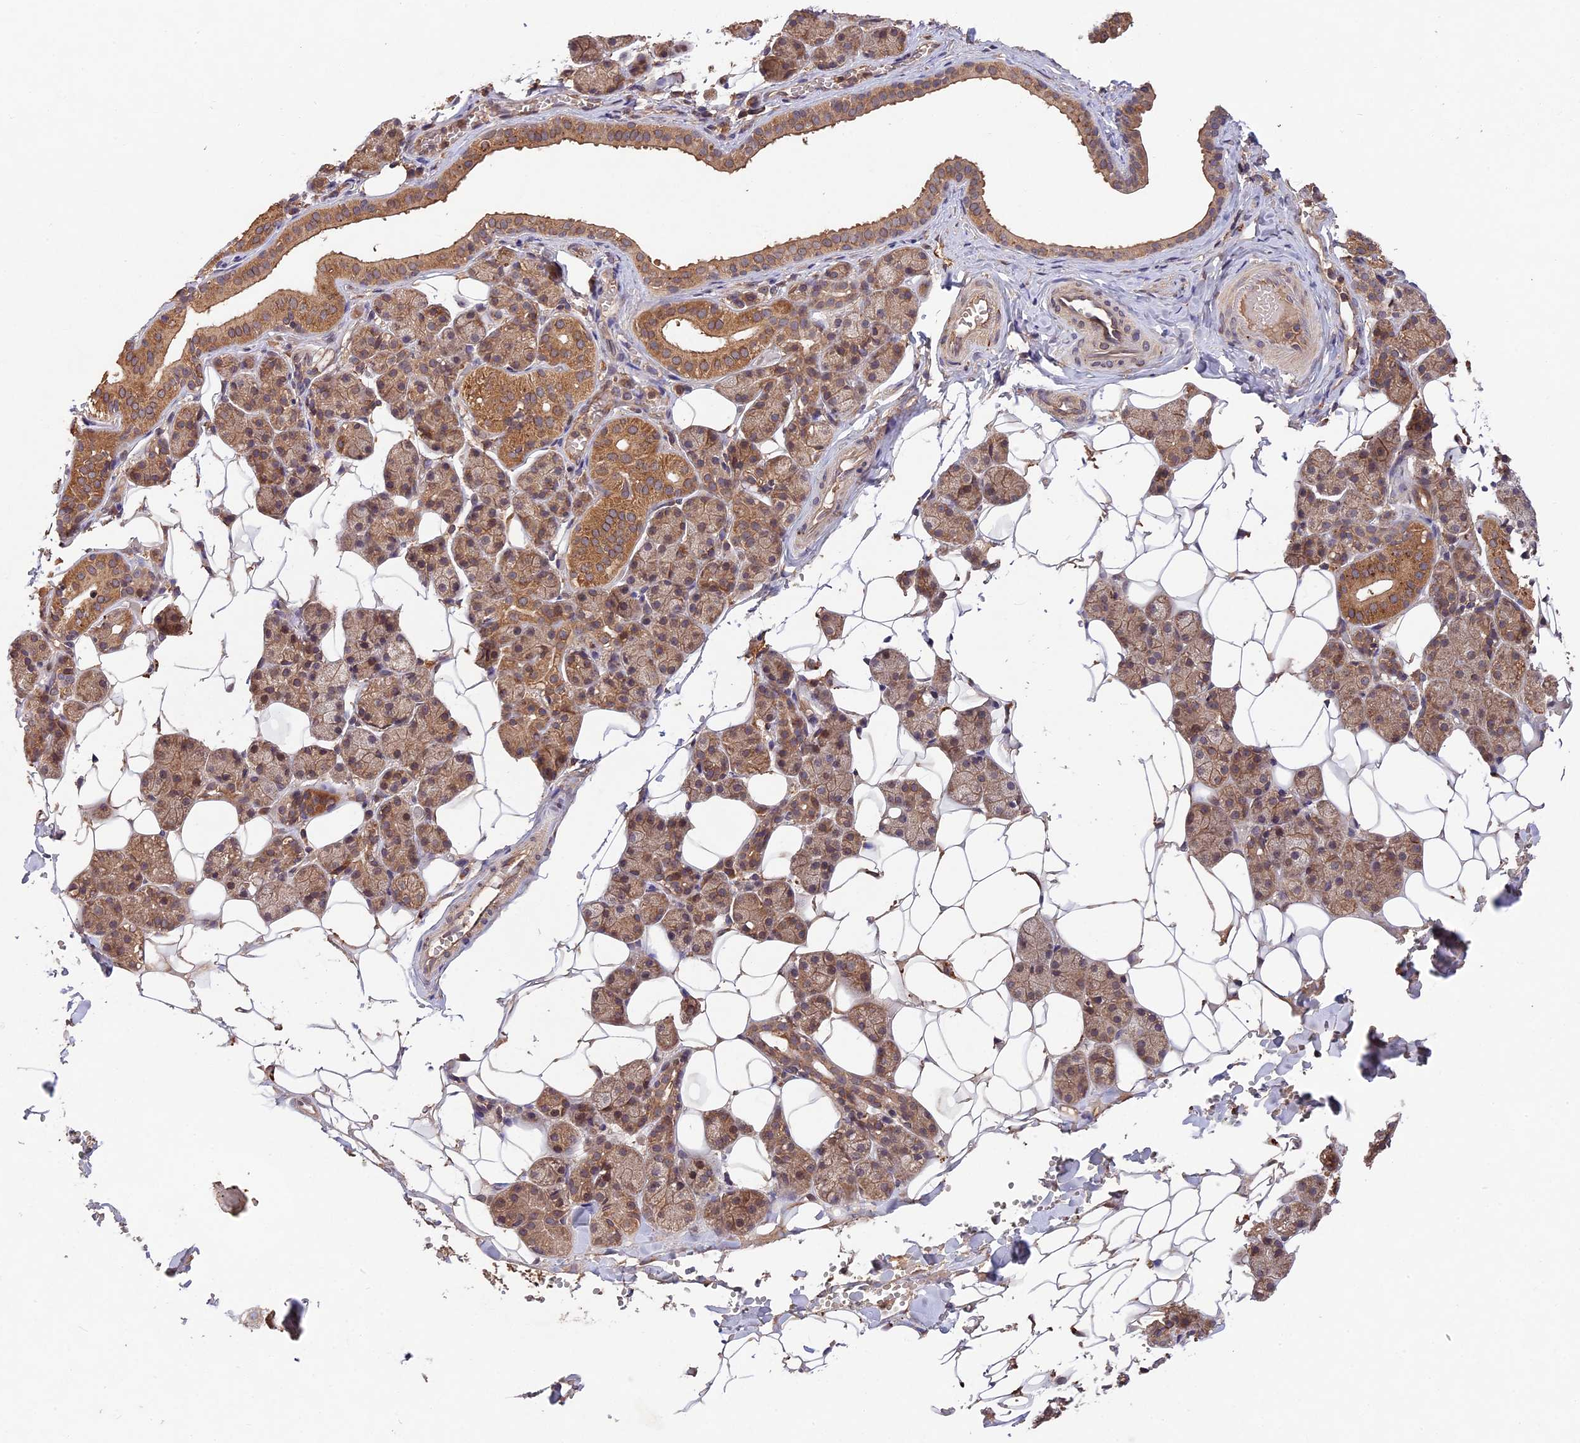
{"staining": {"intensity": "moderate", "quantity": ">75%", "location": "cytoplasmic/membranous"}, "tissue": "salivary gland", "cell_type": "Glandular cells", "image_type": "normal", "snomed": [{"axis": "morphology", "description": "Normal tissue, NOS"}, {"axis": "topography", "description": "Salivary gland"}], "caption": "Immunohistochemical staining of benign human salivary gland shows moderate cytoplasmic/membranous protein positivity in about >75% of glandular cells. The protein of interest is stained brown, and the nuclei are stained in blue (DAB (3,3'-diaminobenzidine) IHC with brightfield microscopy, high magnification).", "gene": "CHAC1", "patient": {"sex": "female", "age": 33}}